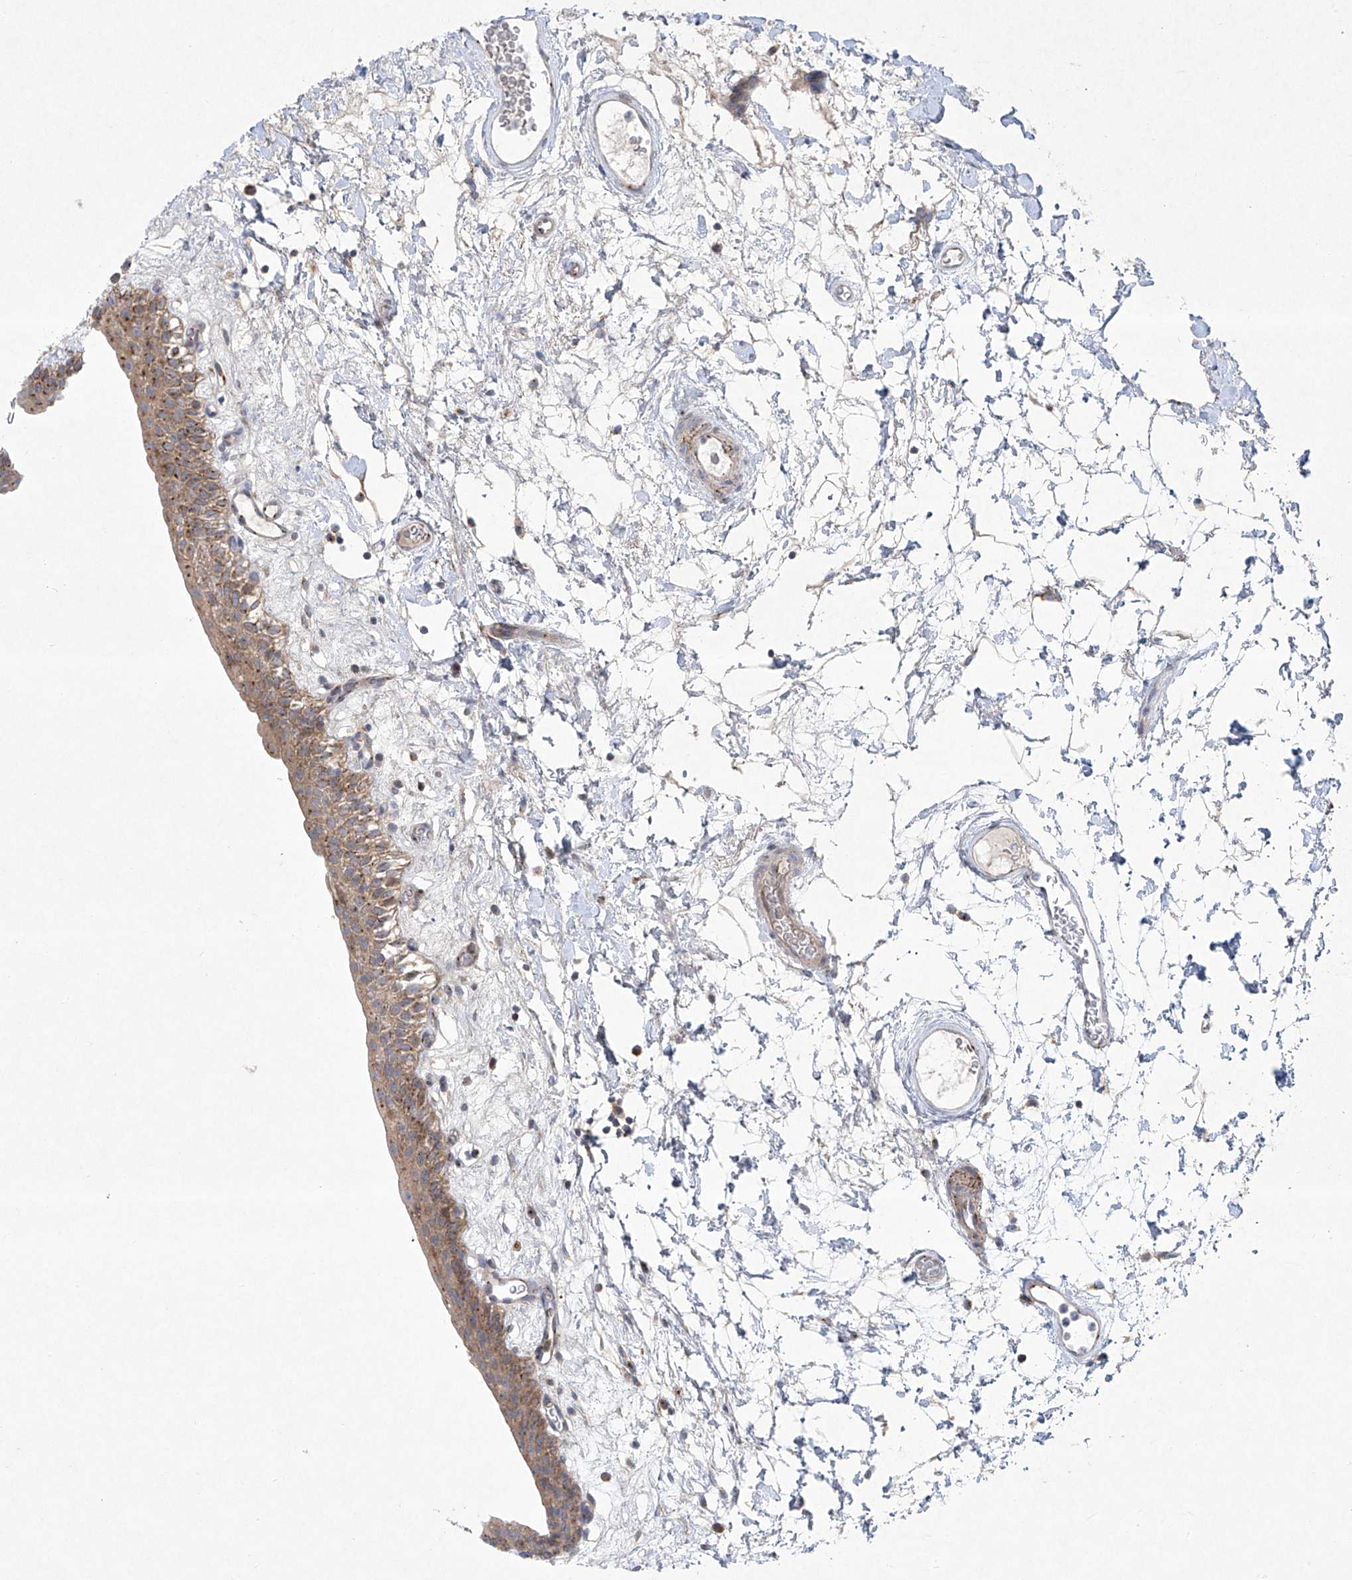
{"staining": {"intensity": "moderate", "quantity": ">75%", "location": "cytoplasmic/membranous"}, "tissue": "urinary bladder", "cell_type": "Urothelial cells", "image_type": "normal", "snomed": [{"axis": "morphology", "description": "Normal tissue, NOS"}, {"axis": "topography", "description": "Urinary bladder"}], "caption": "This histopathology image demonstrates normal urinary bladder stained with immunohistochemistry (IHC) to label a protein in brown. The cytoplasmic/membranous of urothelial cells show moderate positivity for the protein. Nuclei are counter-stained blue.", "gene": "TJAP1", "patient": {"sex": "male", "age": 83}}